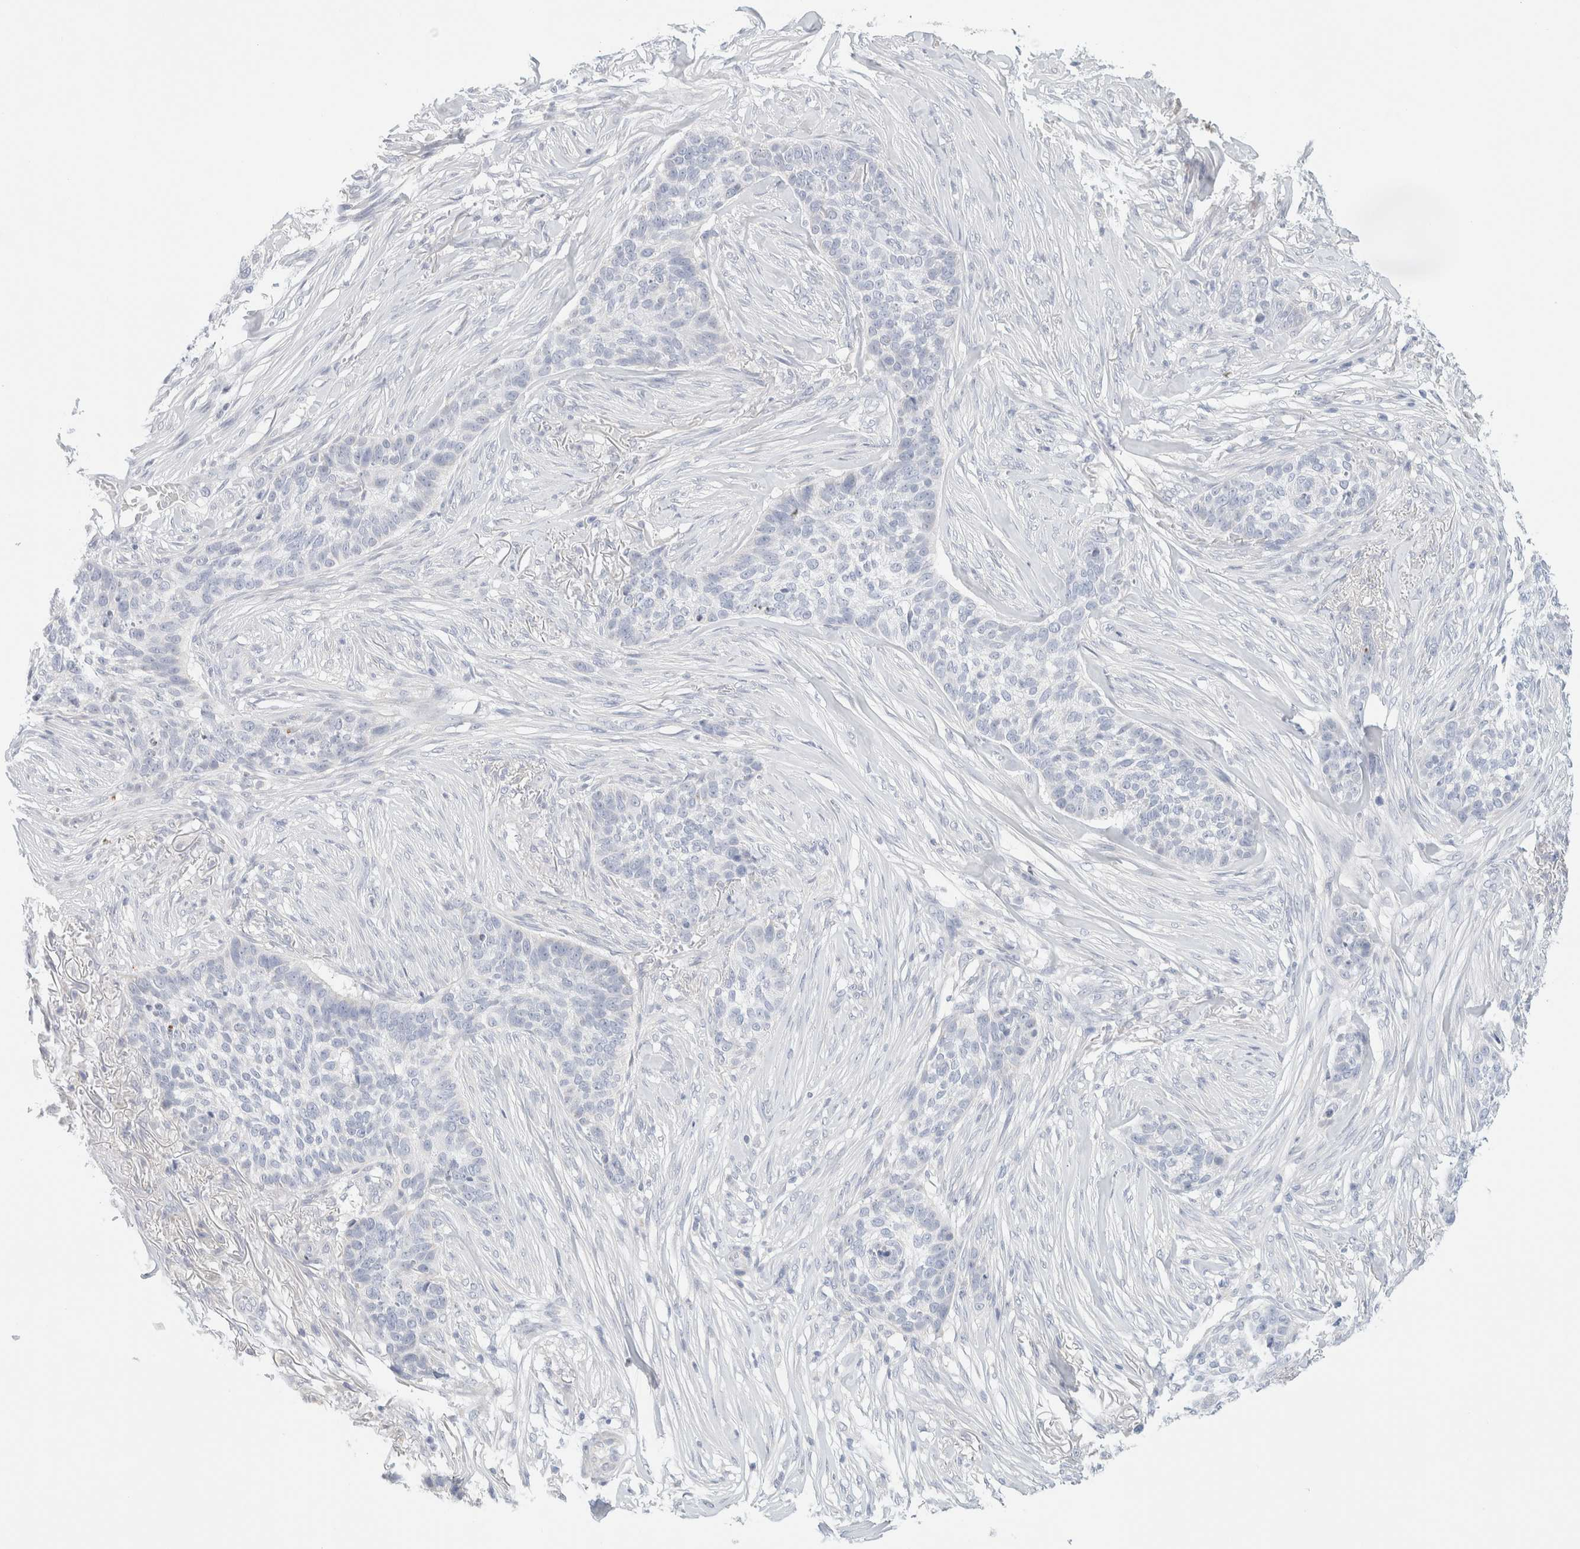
{"staining": {"intensity": "negative", "quantity": "none", "location": "none"}, "tissue": "skin cancer", "cell_type": "Tumor cells", "image_type": "cancer", "snomed": [{"axis": "morphology", "description": "Basal cell carcinoma"}, {"axis": "topography", "description": "Skin"}], "caption": "Protein analysis of skin basal cell carcinoma displays no significant expression in tumor cells.", "gene": "HEXD", "patient": {"sex": "male", "age": 85}}